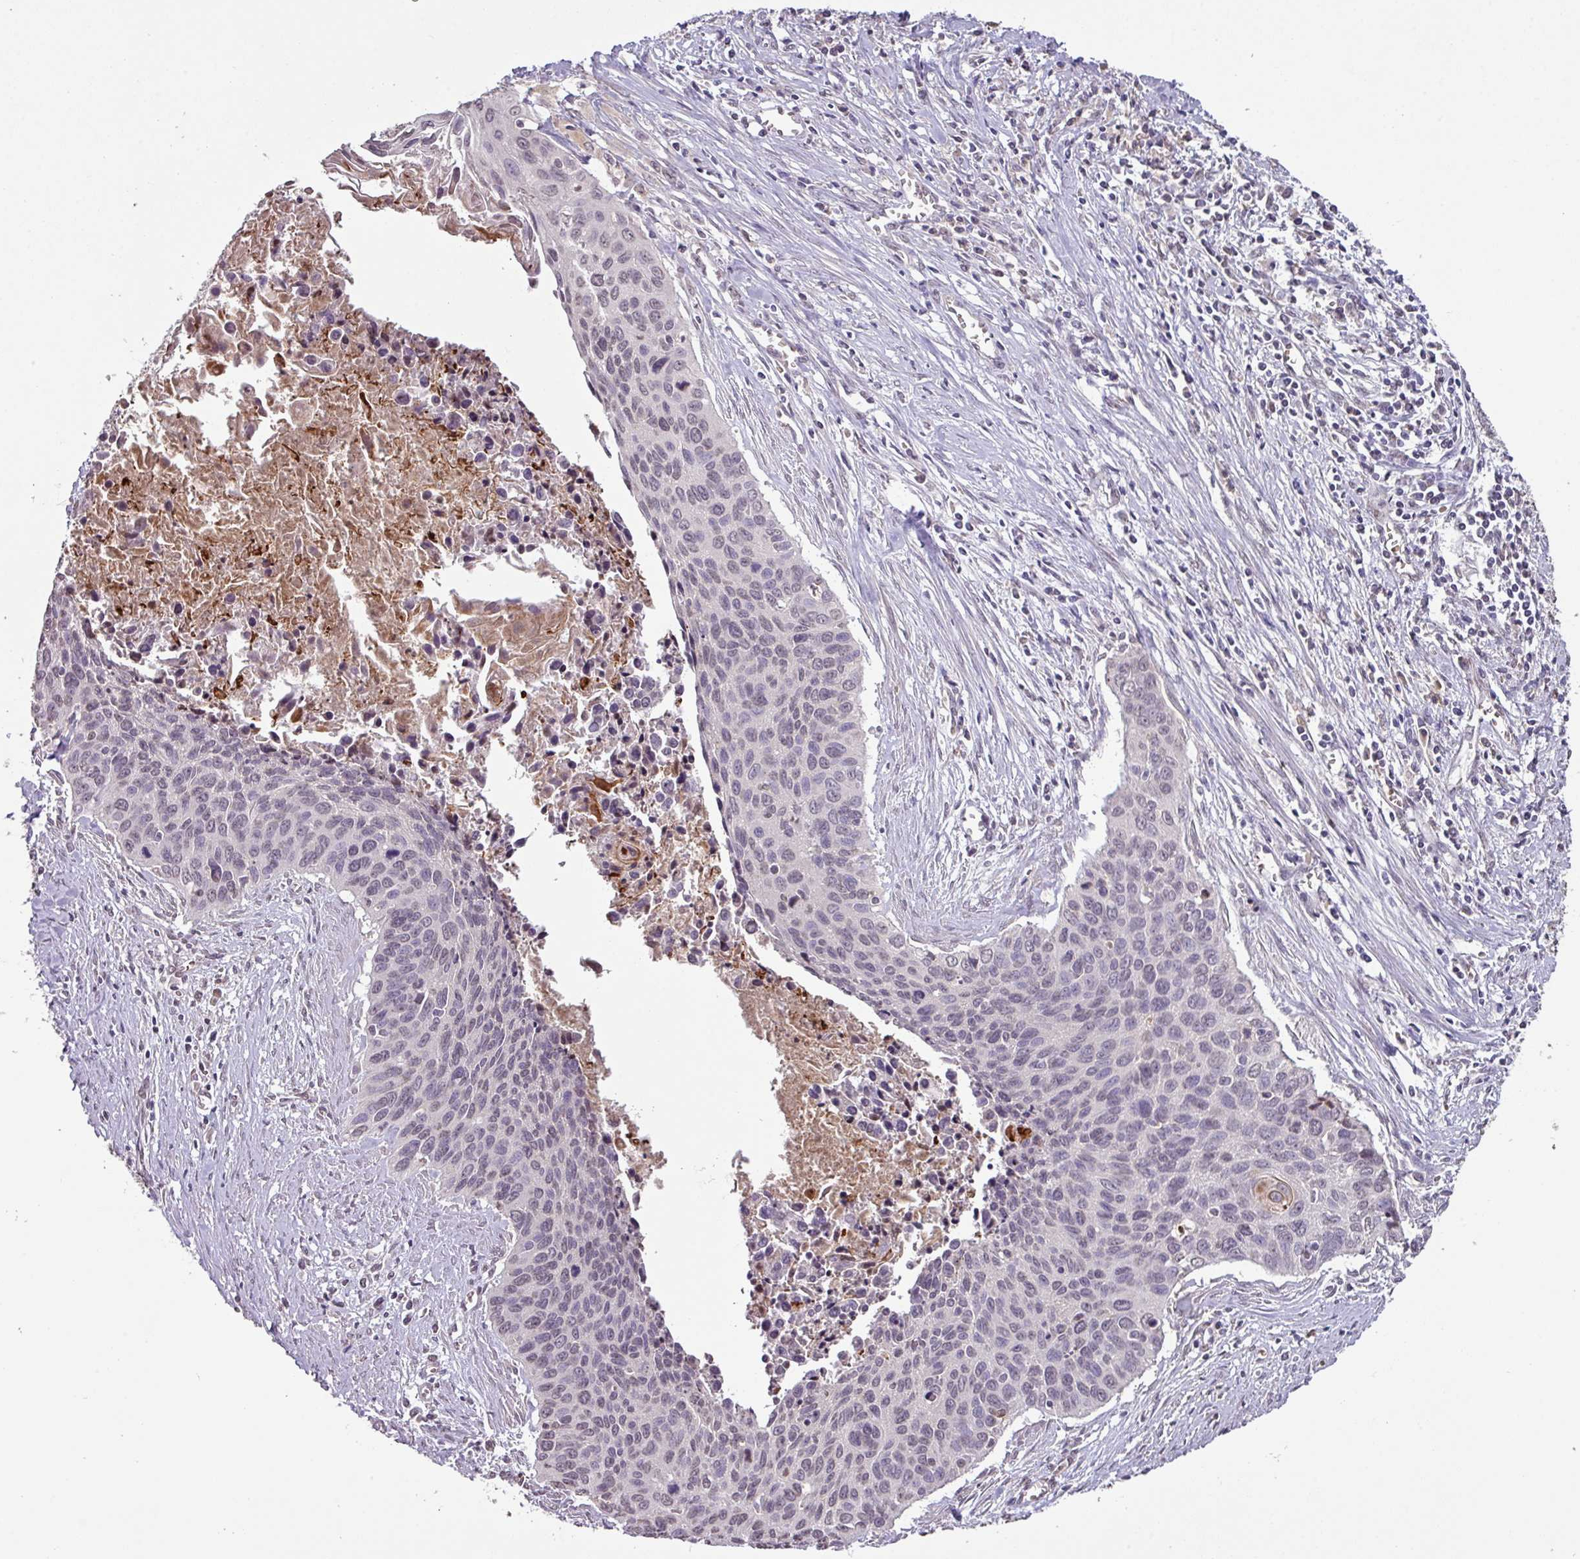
{"staining": {"intensity": "negative", "quantity": "none", "location": "none"}, "tissue": "cervical cancer", "cell_type": "Tumor cells", "image_type": "cancer", "snomed": [{"axis": "morphology", "description": "Squamous cell carcinoma, NOS"}, {"axis": "topography", "description": "Cervix"}], "caption": "Immunohistochemistry of cervical cancer (squamous cell carcinoma) demonstrates no positivity in tumor cells. The staining was performed using DAB (3,3'-diaminobenzidine) to visualize the protein expression in brown, while the nuclei were stained in blue with hematoxylin (Magnification: 20x).", "gene": "SLC5A10", "patient": {"sex": "female", "age": 55}}